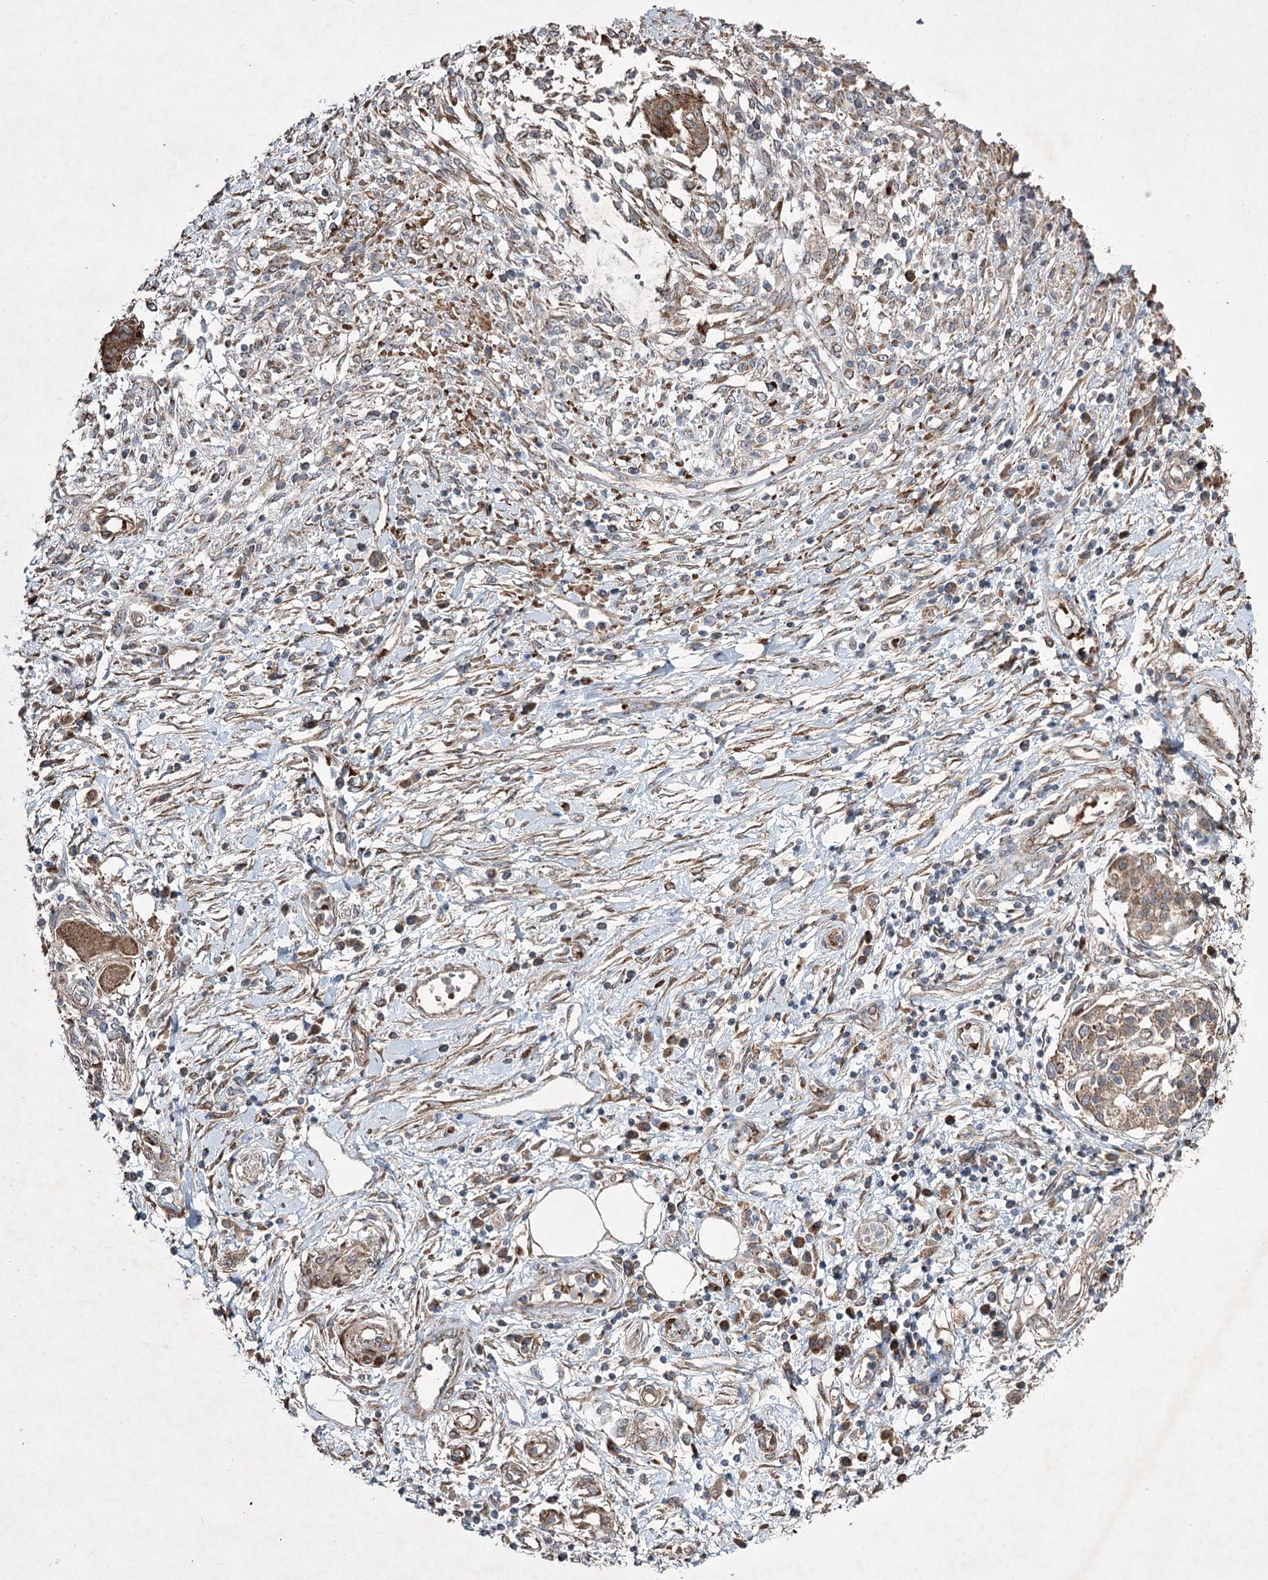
{"staining": {"intensity": "moderate", "quantity": ">75%", "location": "cytoplasmic/membranous"}, "tissue": "pancreatic cancer", "cell_type": "Tumor cells", "image_type": "cancer", "snomed": [{"axis": "morphology", "description": "Adenocarcinoma, NOS"}, {"axis": "topography", "description": "Pancreas"}], "caption": "Tumor cells exhibit moderate cytoplasmic/membranous expression in approximately >75% of cells in adenocarcinoma (pancreatic). The staining was performed using DAB (3,3'-diaminobenzidine), with brown indicating positive protein expression. Nuclei are stained blue with hematoxylin.", "gene": "SERINC5", "patient": {"sex": "female", "age": 56}}